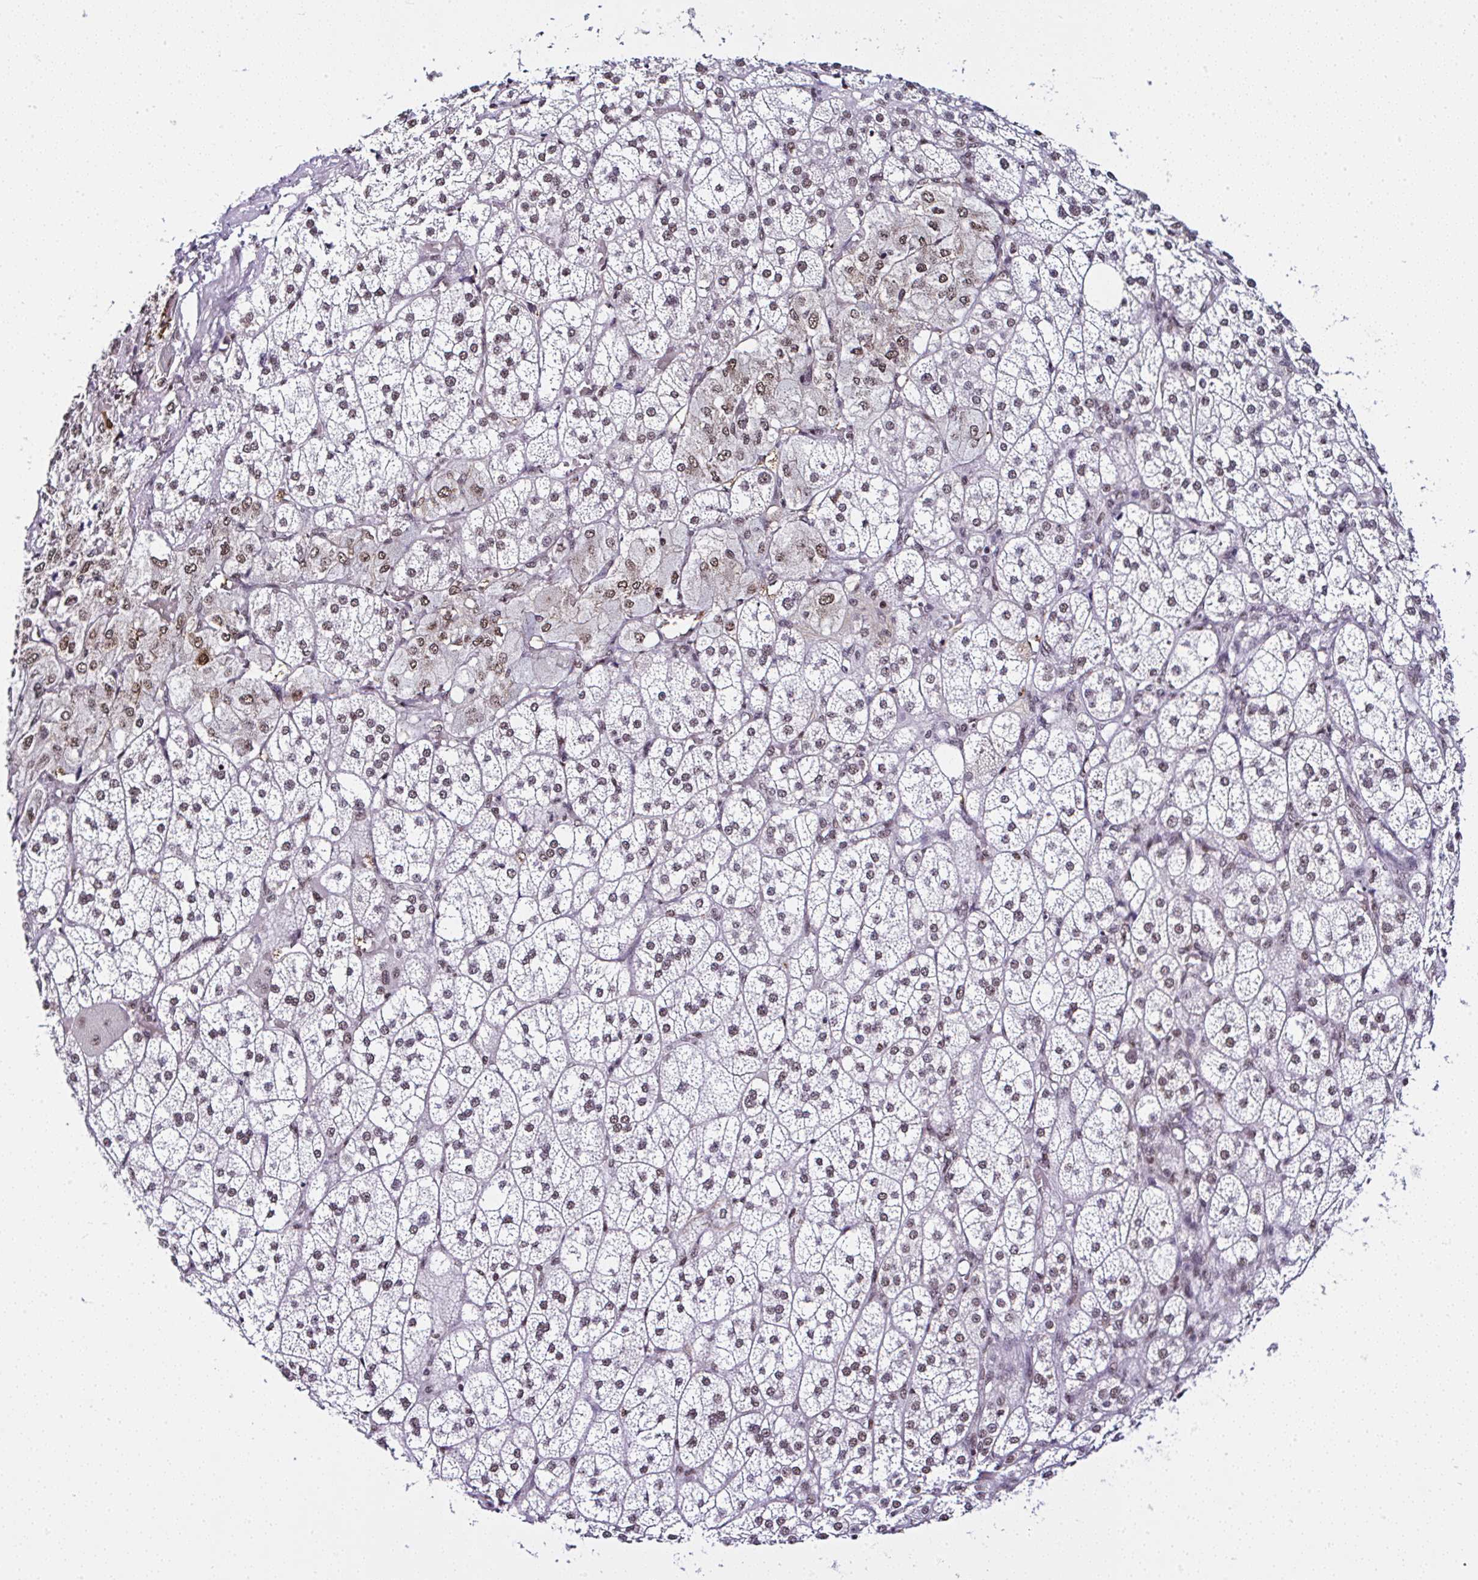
{"staining": {"intensity": "moderate", "quantity": ">75%", "location": "nuclear"}, "tissue": "adrenal gland", "cell_type": "Glandular cells", "image_type": "normal", "snomed": [{"axis": "morphology", "description": "Normal tissue, NOS"}, {"axis": "topography", "description": "Adrenal gland"}], "caption": "Immunohistochemical staining of benign human adrenal gland displays moderate nuclear protein staining in approximately >75% of glandular cells. (IHC, brightfield microscopy, high magnification).", "gene": "PTPN2", "patient": {"sex": "female", "age": 60}}